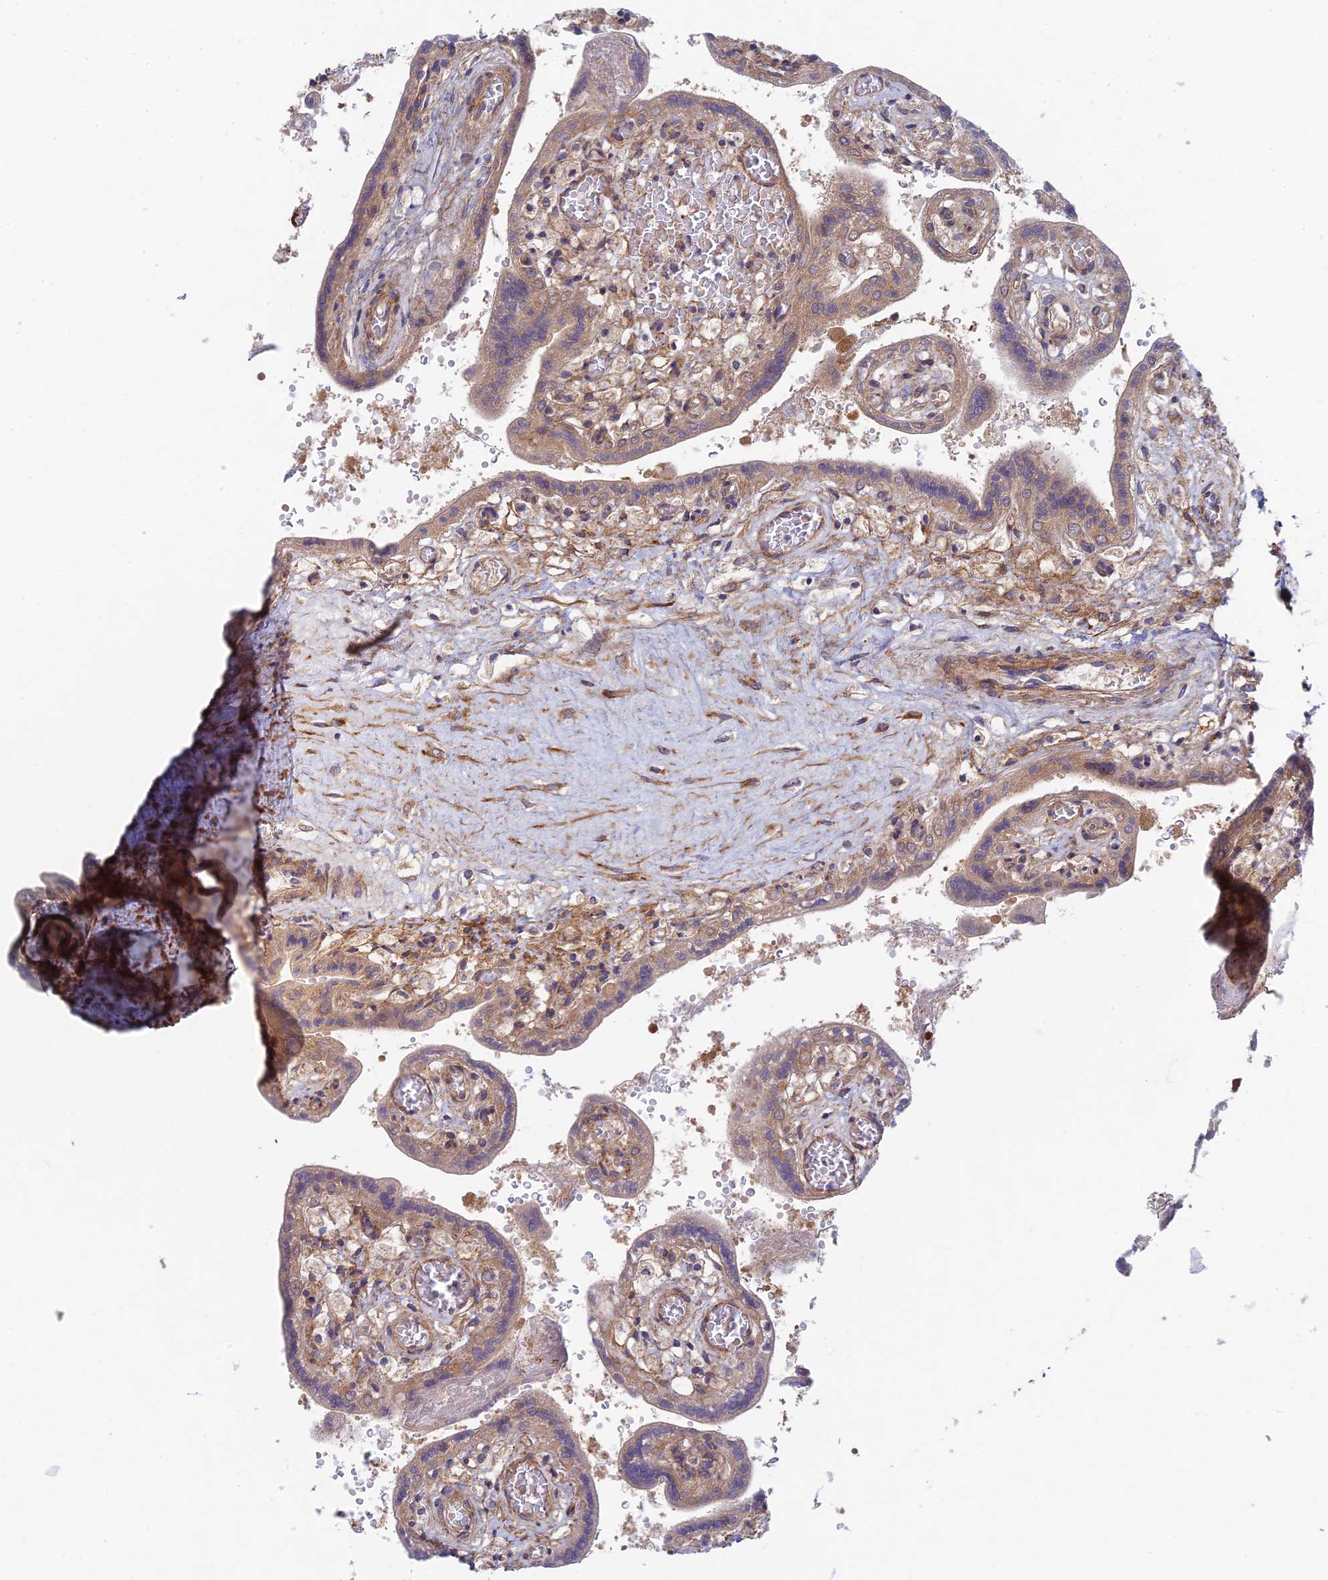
{"staining": {"intensity": "weak", "quantity": ">75%", "location": "cytoplasmic/membranous"}, "tissue": "placenta", "cell_type": "Decidual cells", "image_type": "normal", "snomed": [{"axis": "morphology", "description": "Normal tissue, NOS"}, {"axis": "topography", "description": "Placenta"}], "caption": "Protein expression analysis of normal placenta exhibits weak cytoplasmic/membranous positivity in about >75% of decidual cells. The protein is stained brown, and the nuclei are stained in blue (DAB (3,3'-diaminobenzidine) IHC with brightfield microscopy, high magnification).", "gene": "INCA1", "patient": {"sex": "female", "age": 37}}